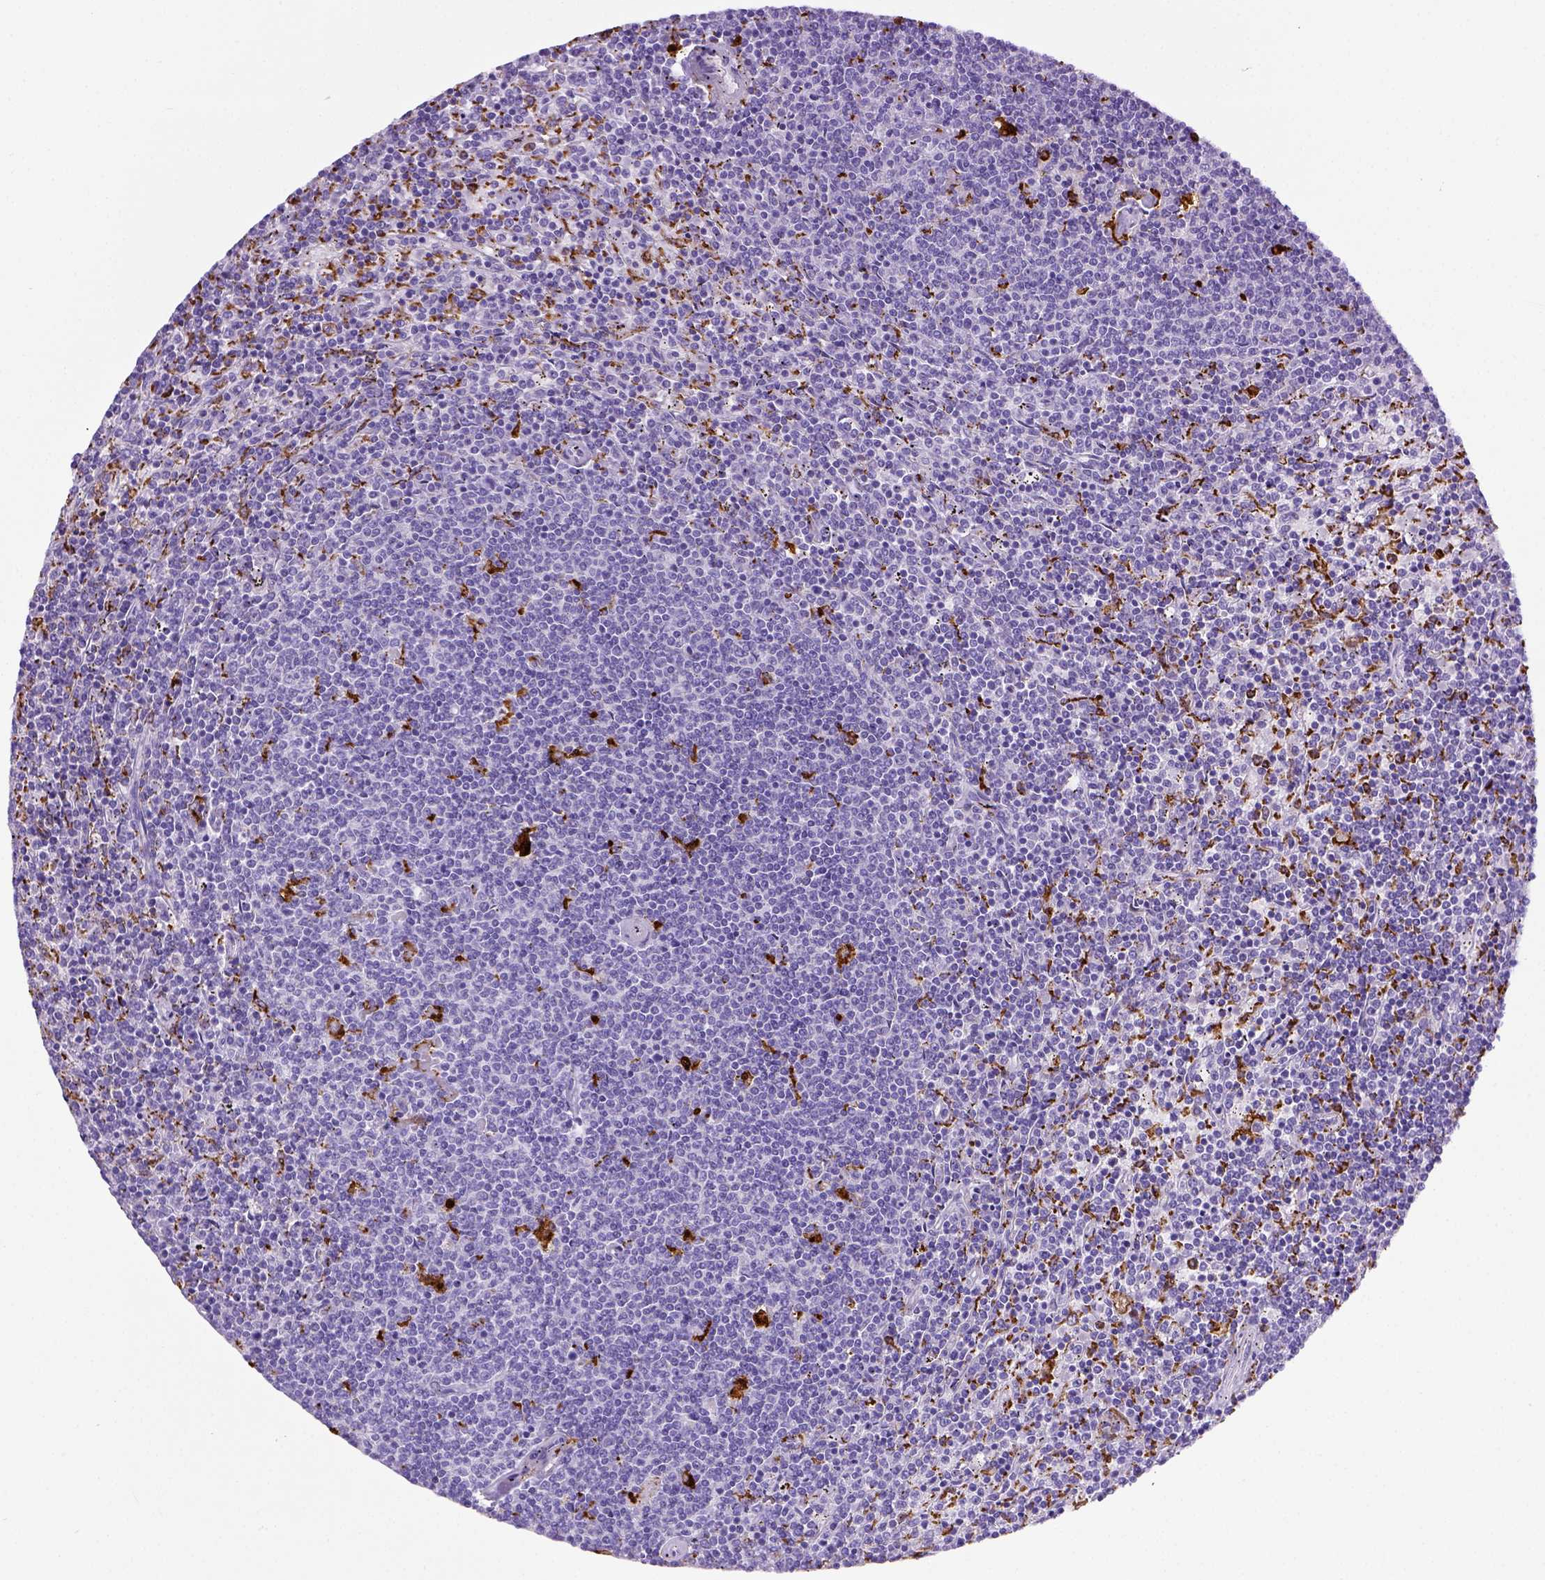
{"staining": {"intensity": "negative", "quantity": "none", "location": "none"}, "tissue": "lymphoma", "cell_type": "Tumor cells", "image_type": "cancer", "snomed": [{"axis": "morphology", "description": "Malignant lymphoma, non-Hodgkin's type, Low grade"}, {"axis": "topography", "description": "Spleen"}], "caption": "Tumor cells are negative for protein expression in human malignant lymphoma, non-Hodgkin's type (low-grade).", "gene": "CD68", "patient": {"sex": "female", "age": 50}}